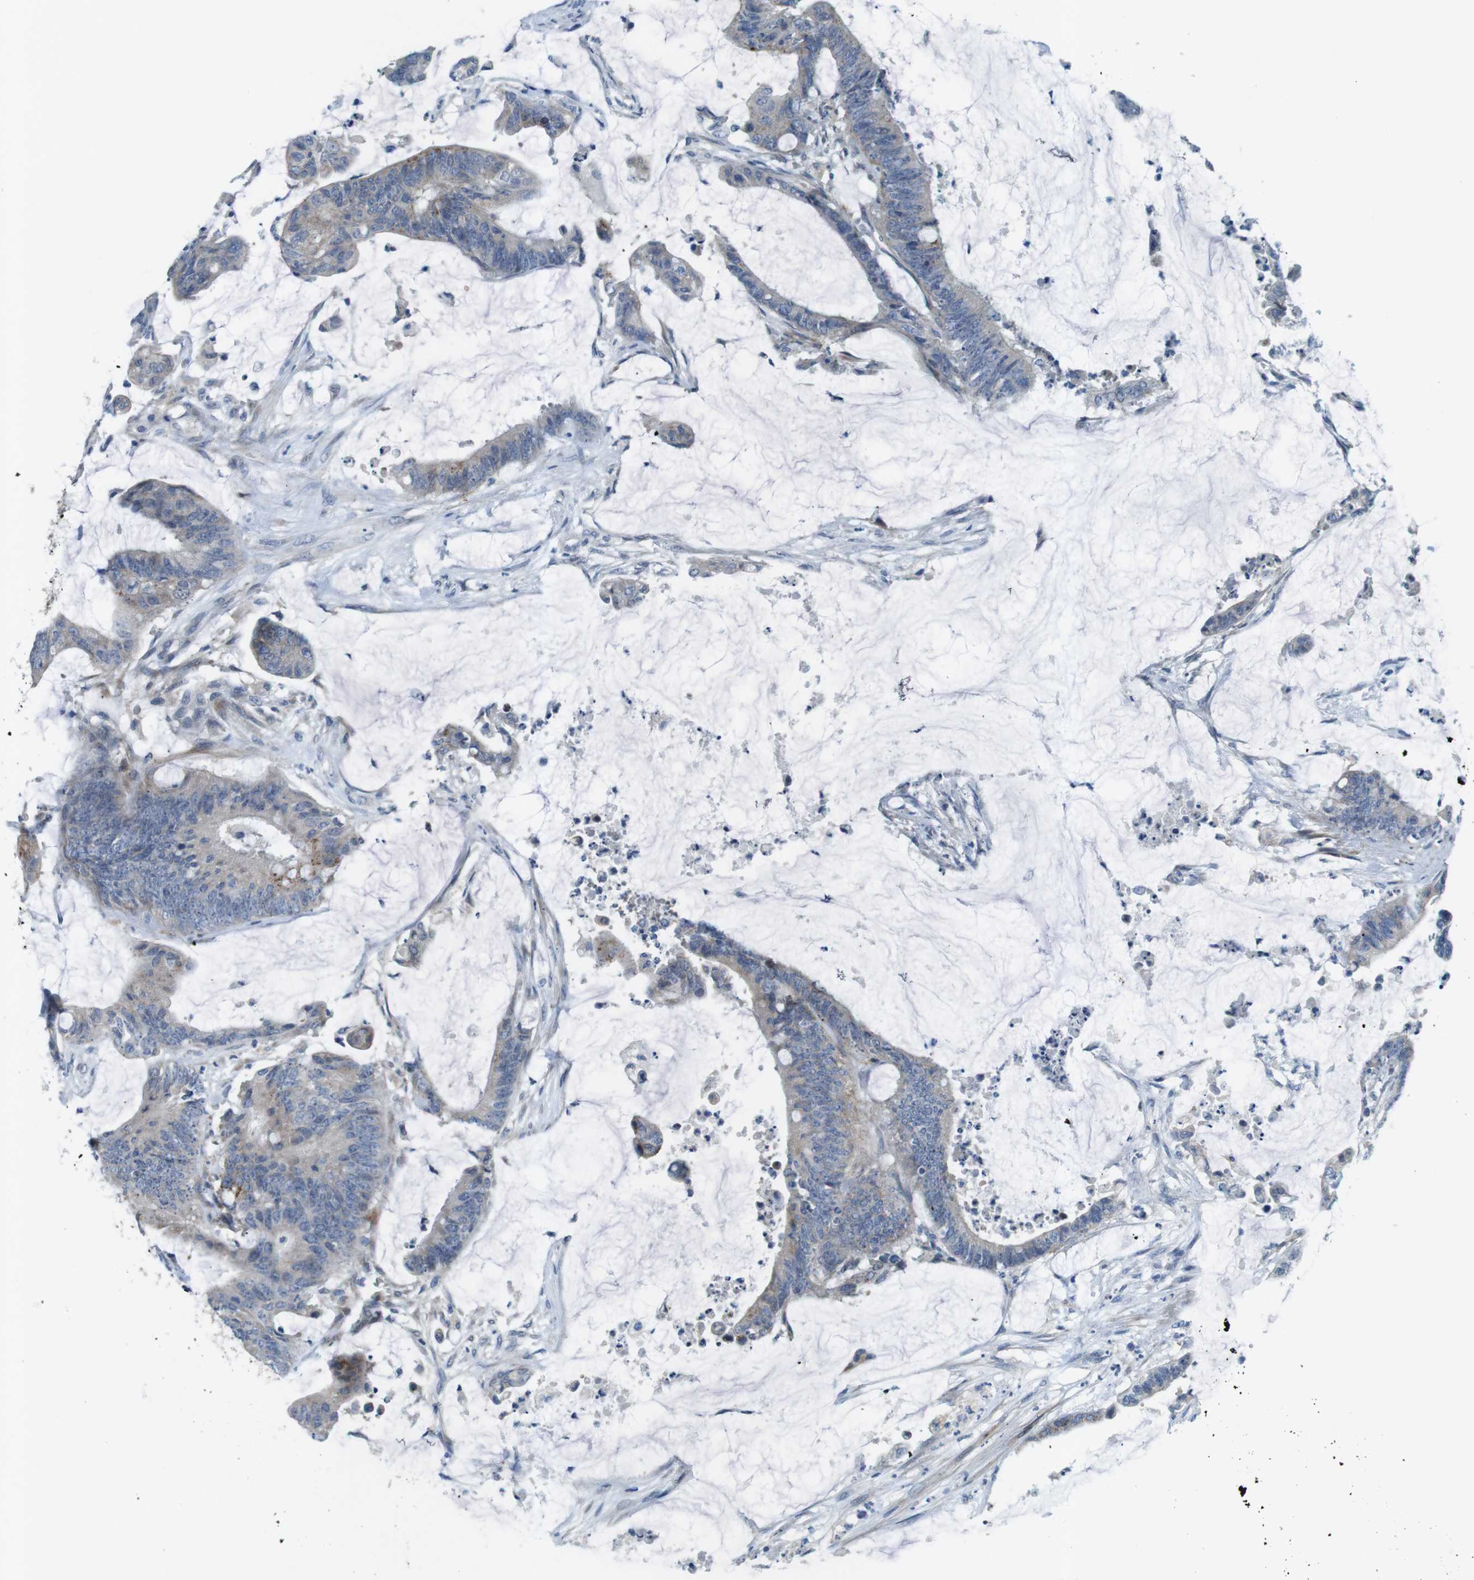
{"staining": {"intensity": "negative", "quantity": "none", "location": "none"}, "tissue": "colorectal cancer", "cell_type": "Tumor cells", "image_type": "cancer", "snomed": [{"axis": "morphology", "description": "Adenocarcinoma, NOS"}, {"axis": "topography", "description": "Rectum"}], "caption": "High power microscopy image of an immunohistochemistry (IHC) micrograph of adenocarcinoma (colorectal), revealing no significant expression in tumor cells. (Immunohistochemistry (ihc), brightfield microscopy, high magnification).", "gene": "TYW1", "patient": {"sex": "female", "age": 66}}